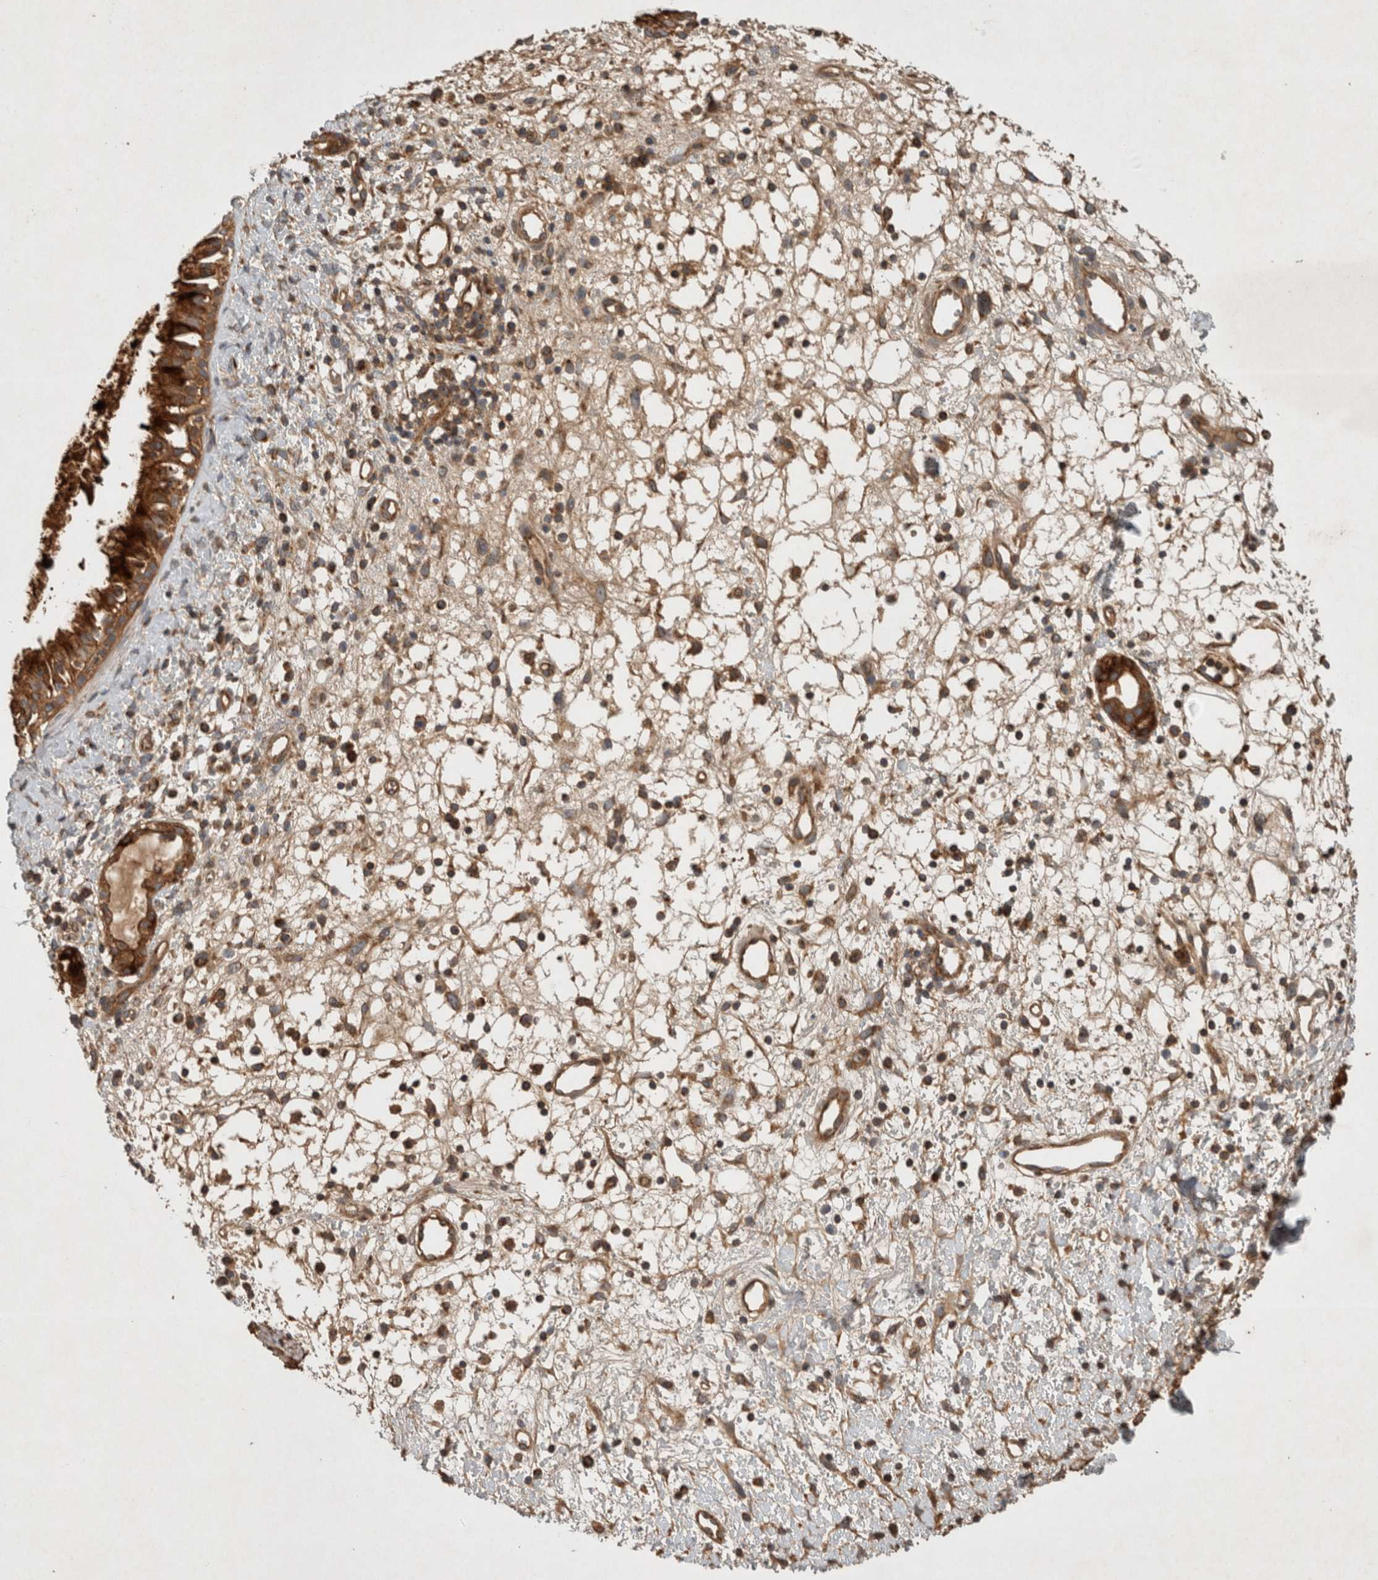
{"staining": {"intensity": "strong", "quantity": ">75%", "location": "cytoplasmic/membranous"}, "tissue": "nasopharynx", "cell_type": "Respiratory epithelial cells", "image_type": "normal", "snomed": [{"axis": "morphology", "description": "Normal tissue, NOS"}, {"axis": "topography", "description": "Nasopharynx"}], "caption": "Brown immunohistochemical staining in unremarkable human nasopharynx displays strong cytoplasmic/membranous staining in approximately >75% of respiratory epithelial cells.", "gene": "SERAC1", "patient": {"sex": "male", "age": 22}}